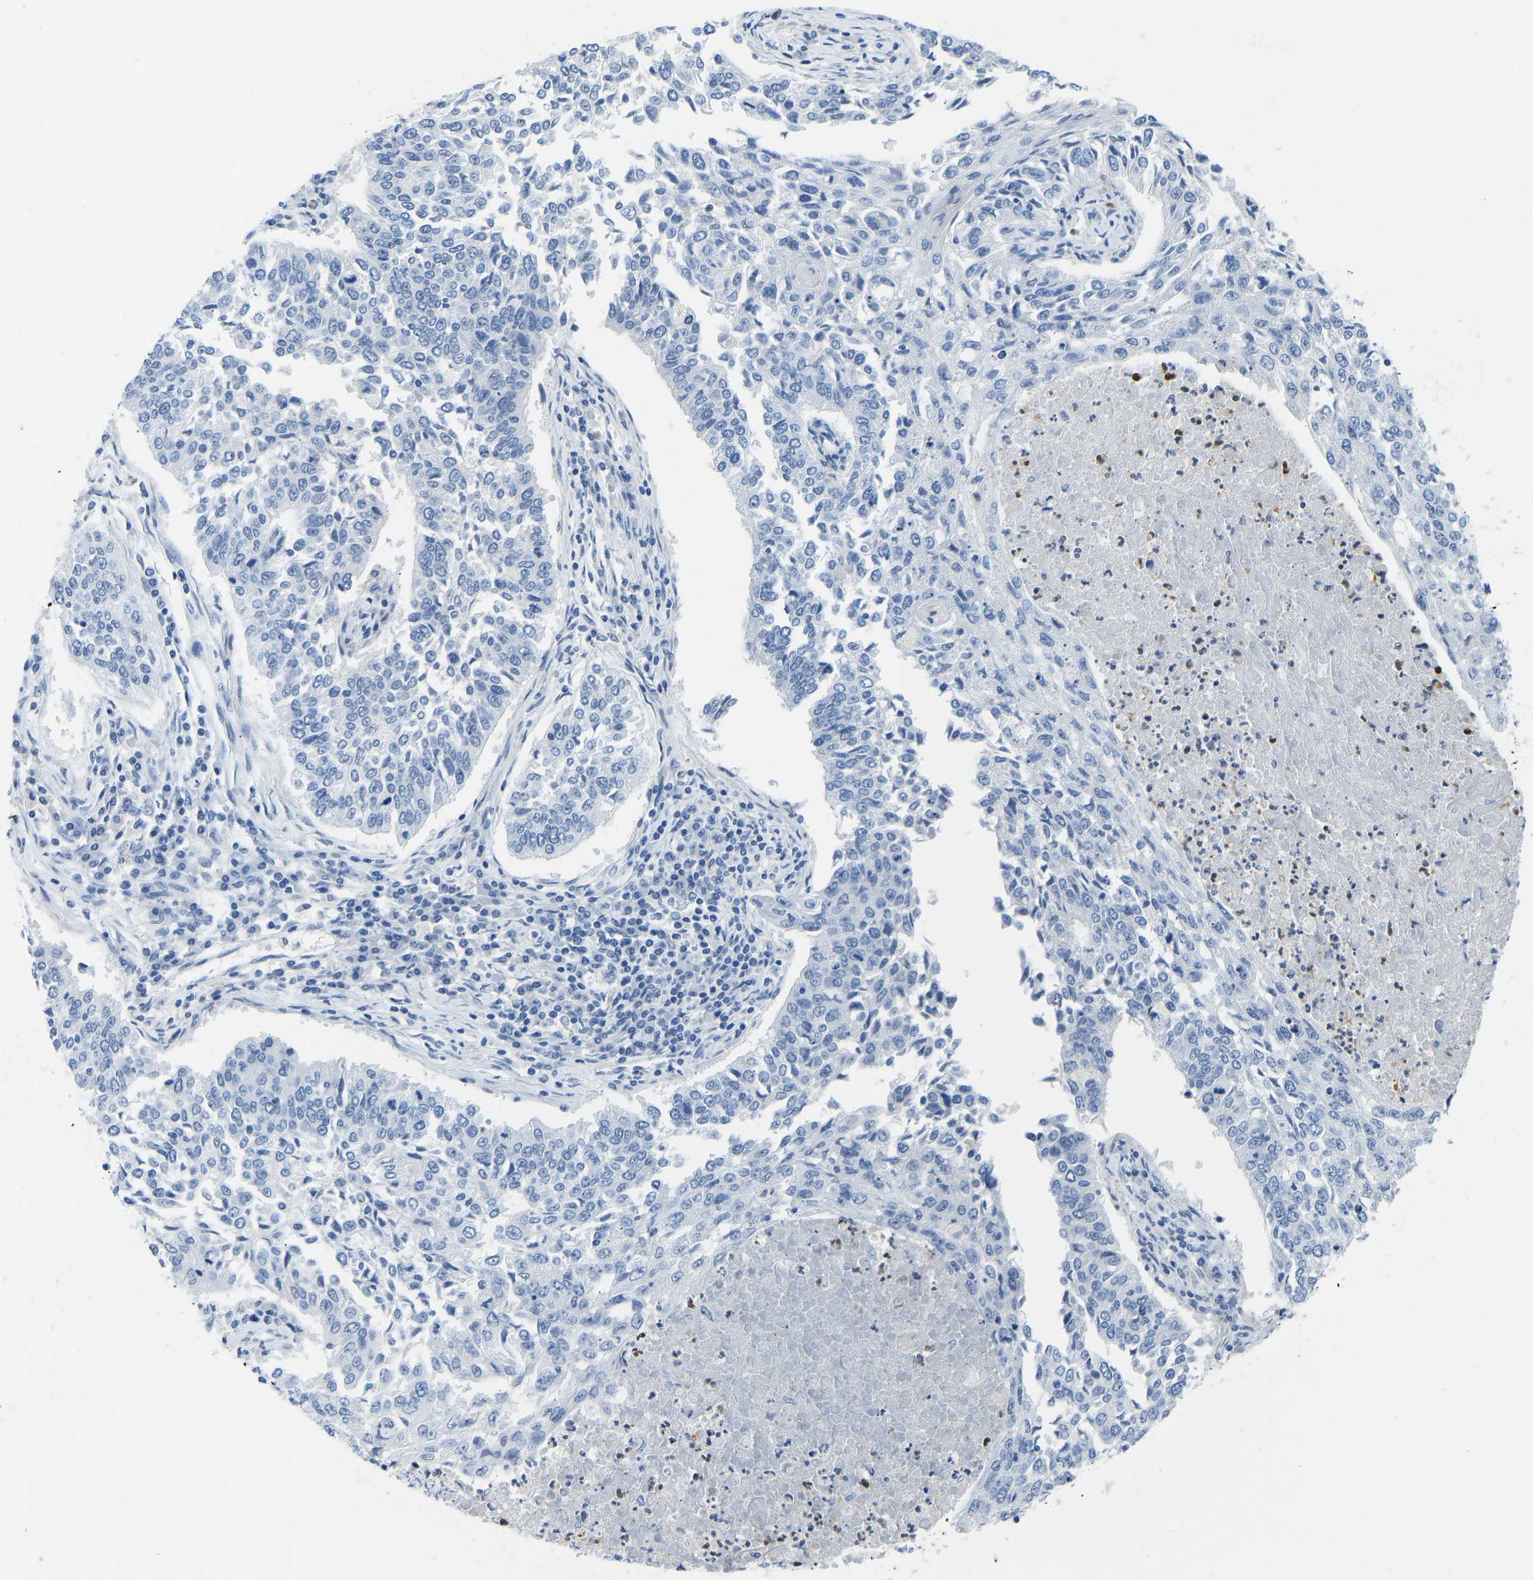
{"staining": {"intensity": "negative", "quantity": "none", "location": "none"}, "tissue": "lung cancer", "cell_type": "Tumor cells", "image_type": "cancer", "snomed": [{"axis": "morphology", "description": "Normal tissue, NOS"}, {"axis": "morphology", "description": "Squamous cell carcinoma, NOS"}, {"axis": "topography", "description": "Cartilage tissue"}, {"axis": "topography", "description": "Bronchus"}, {"axis": "topography", "description": "Lung"}], "caption": "Micrograph shows no significant protein positivity in tumor cells of lung squamous cell carcinoma. (Brightfield microscopy of DAB (3,3'-diaminobenzidine) immunohistochemistry at high magnification).", "gene": "TXNDC2", "patient": {"sex": "female", "age": 49}}